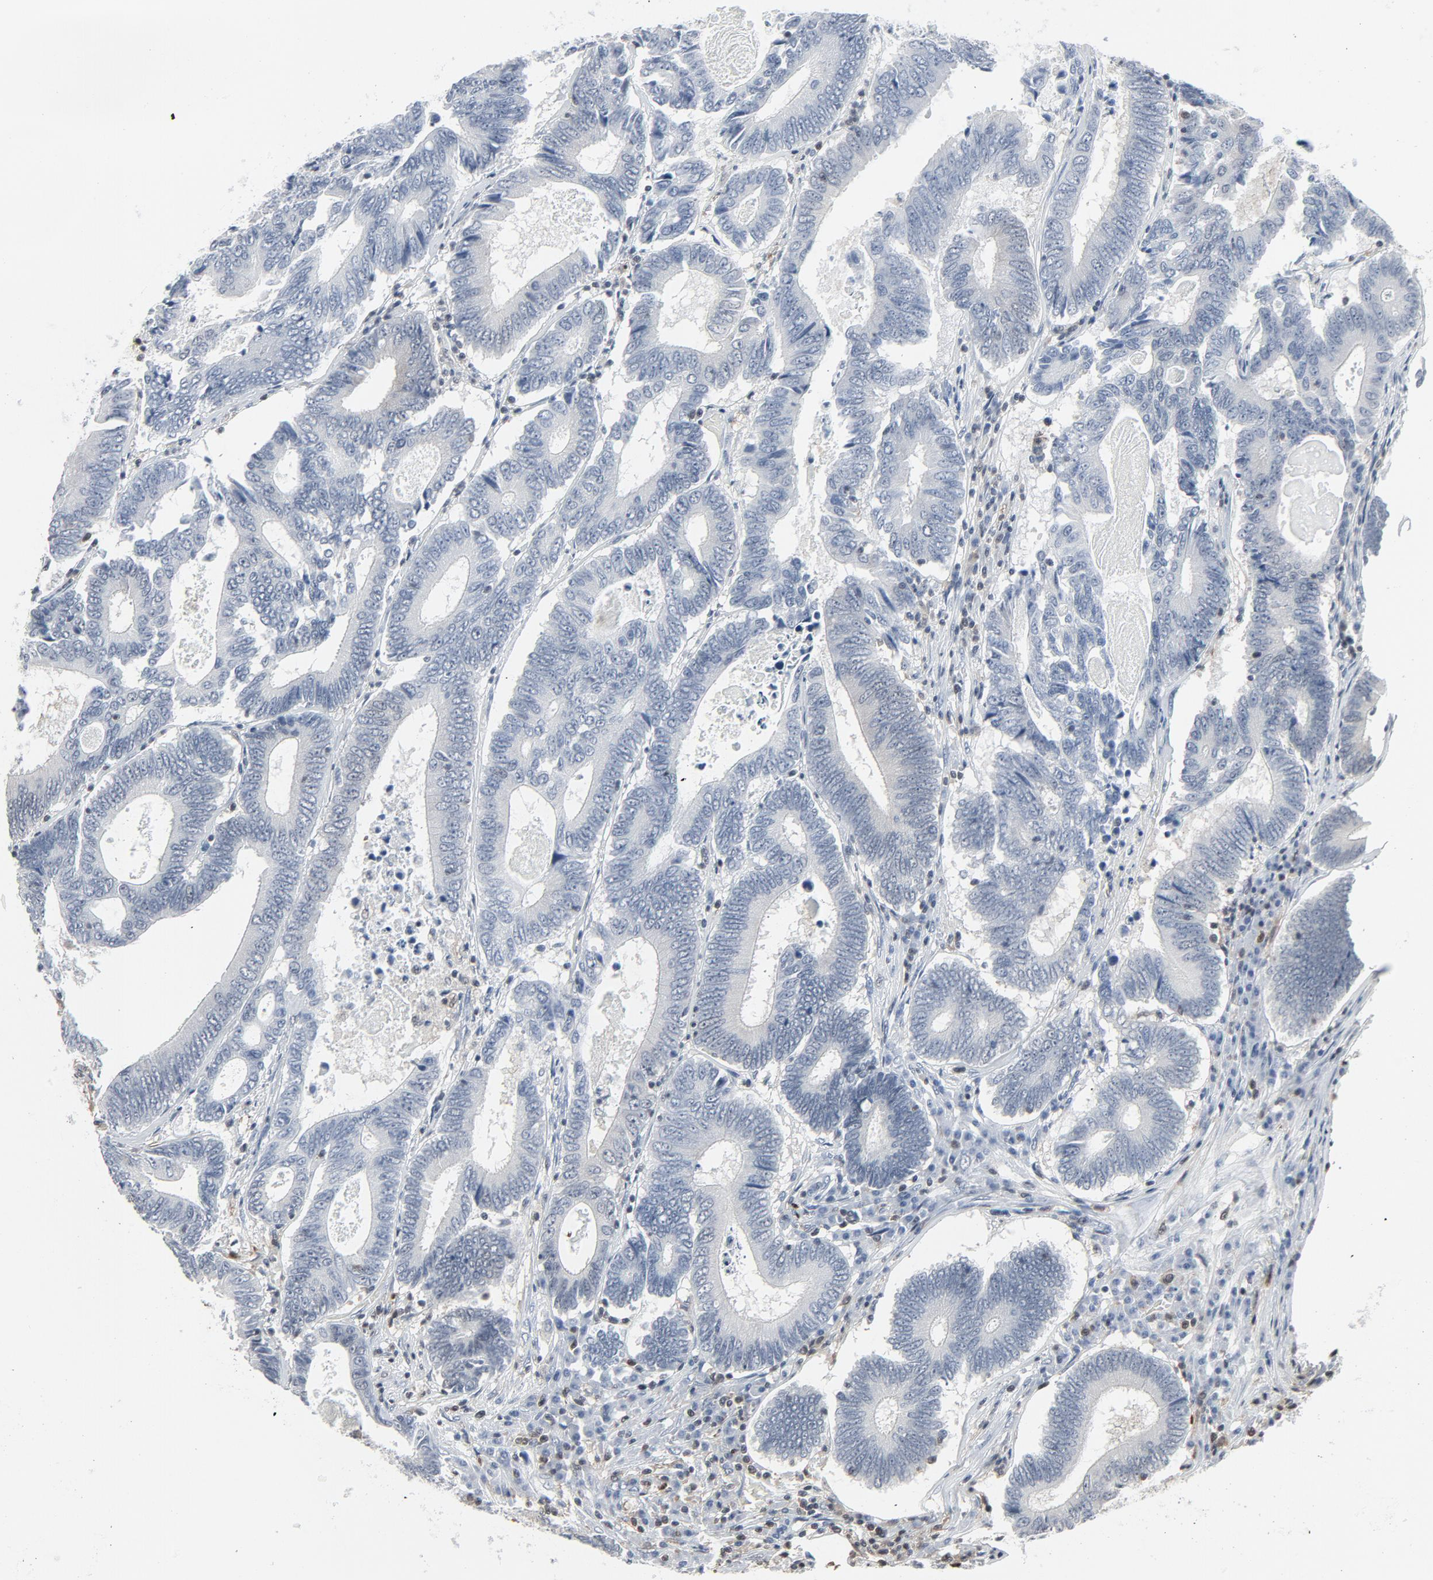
{"staining": {"intensity": "negative", "quantity": "none", "location": "none"}, "tissue": "colorectal cancer", "cell_type": "Tumor cells", "image_type": "cancer", "snomed": [{"axis": "morphology", "description": "Adenocarcinoma, NOS"}, {"axis": "topography", "description": "Colon"}], "caption": "High magnification brightfield microscopy of colorectal adenocarcinoma stained with DAB (brown) and counterstained with hematoxylin (blue): tumor cells show no significant expression.", "gene": "STAT5A", "patient": {"sex": "female", "age": 78}}